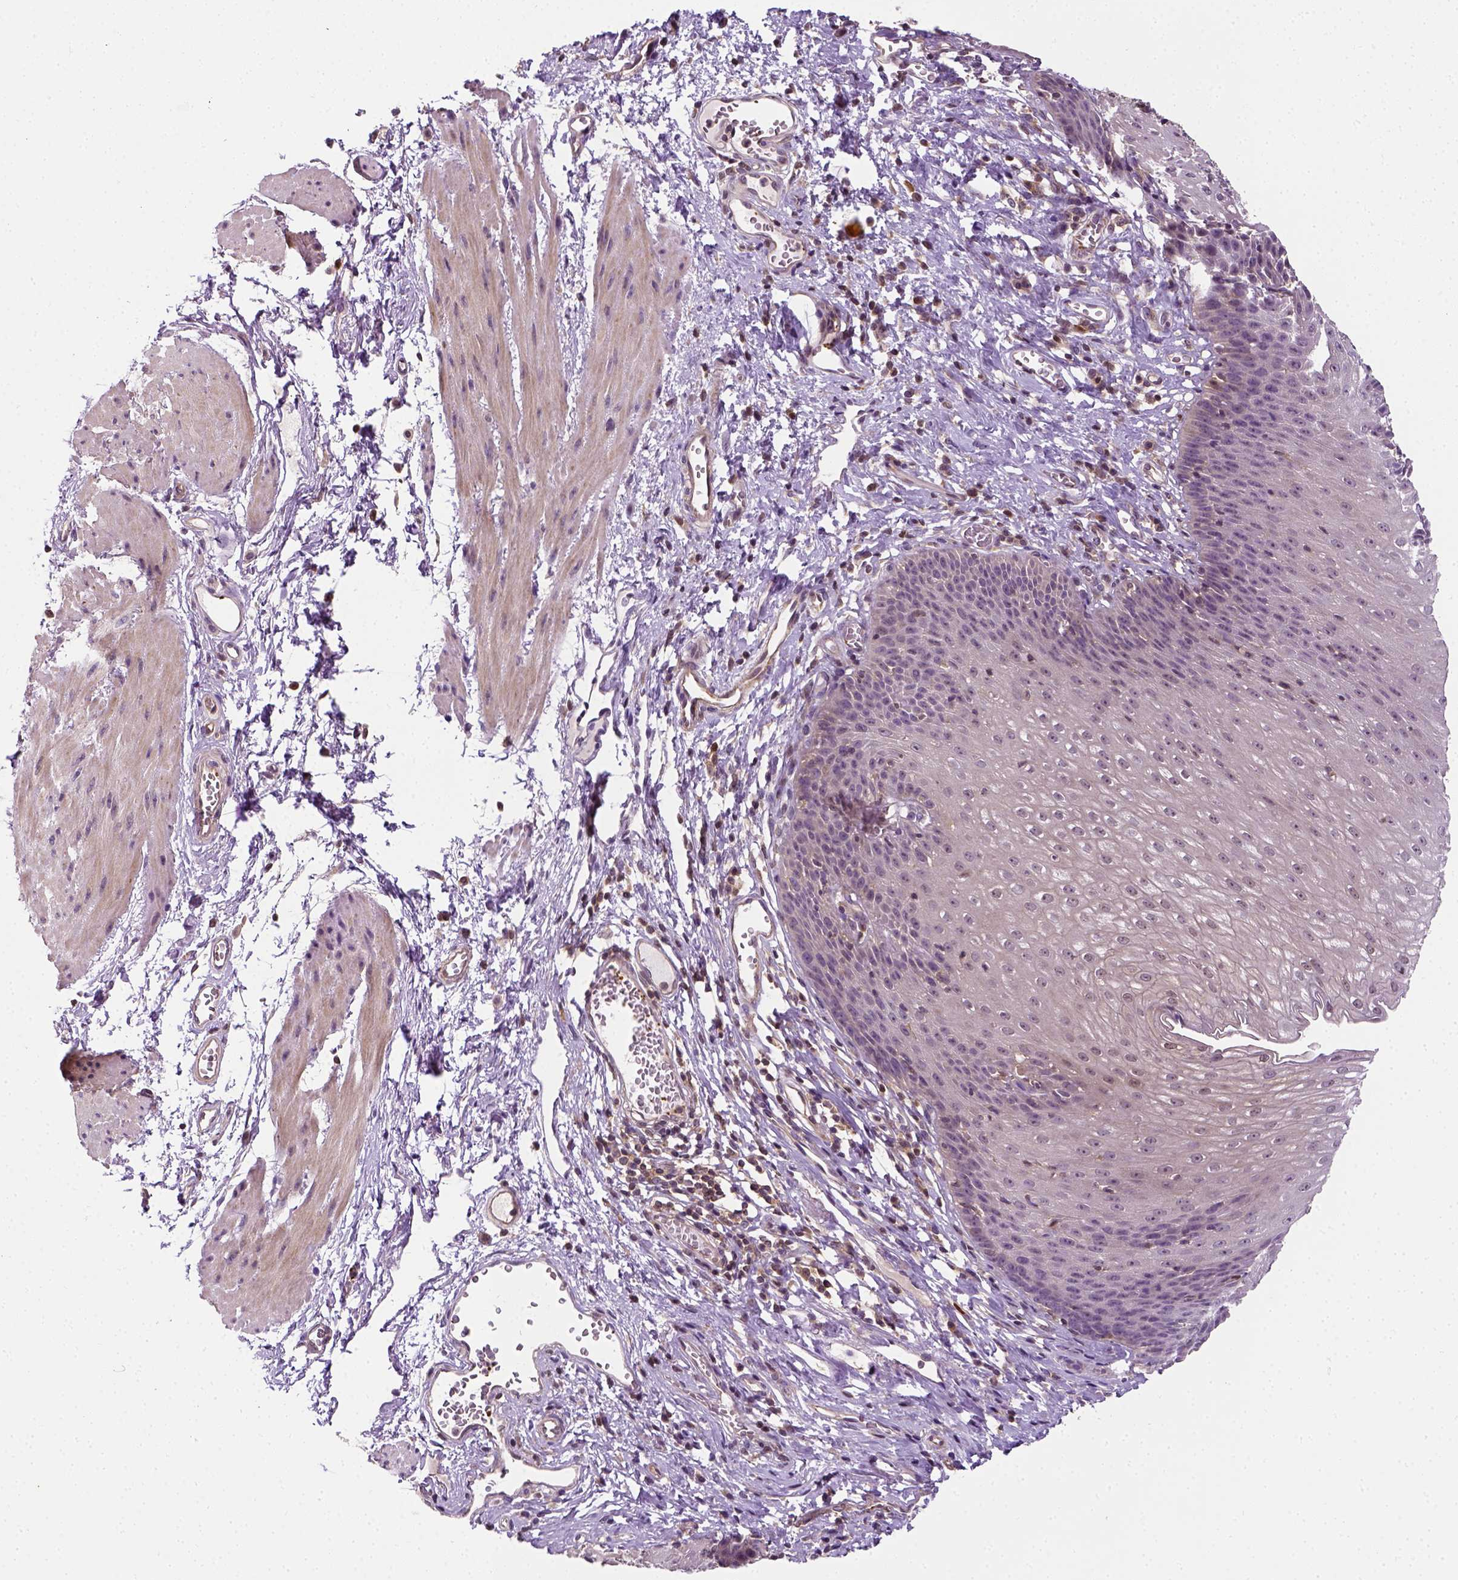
{"staining": {"intensity": "weak", "quantity": "<25%", "location": "cytoplasmic/membranous"}, "tissue": "esophagus", "cell_type": "Squamous epithelial cells", "image_type": "normal", "snomed": [{"axis": "morphology", "description": "Normal tissue, NOS"}, {"axis": "topography", "description": "Esophagus"}], "caption": "This is a photomicrograph of IHC staining of benign esophagus, which shows no staining in squamous epithelial cells. (DAB immunohistochemistry (IHC) visualized using brightfield microscopy, high magnification).", "gene": "MATK", "patient": {"sex": "male", "age": 72}}